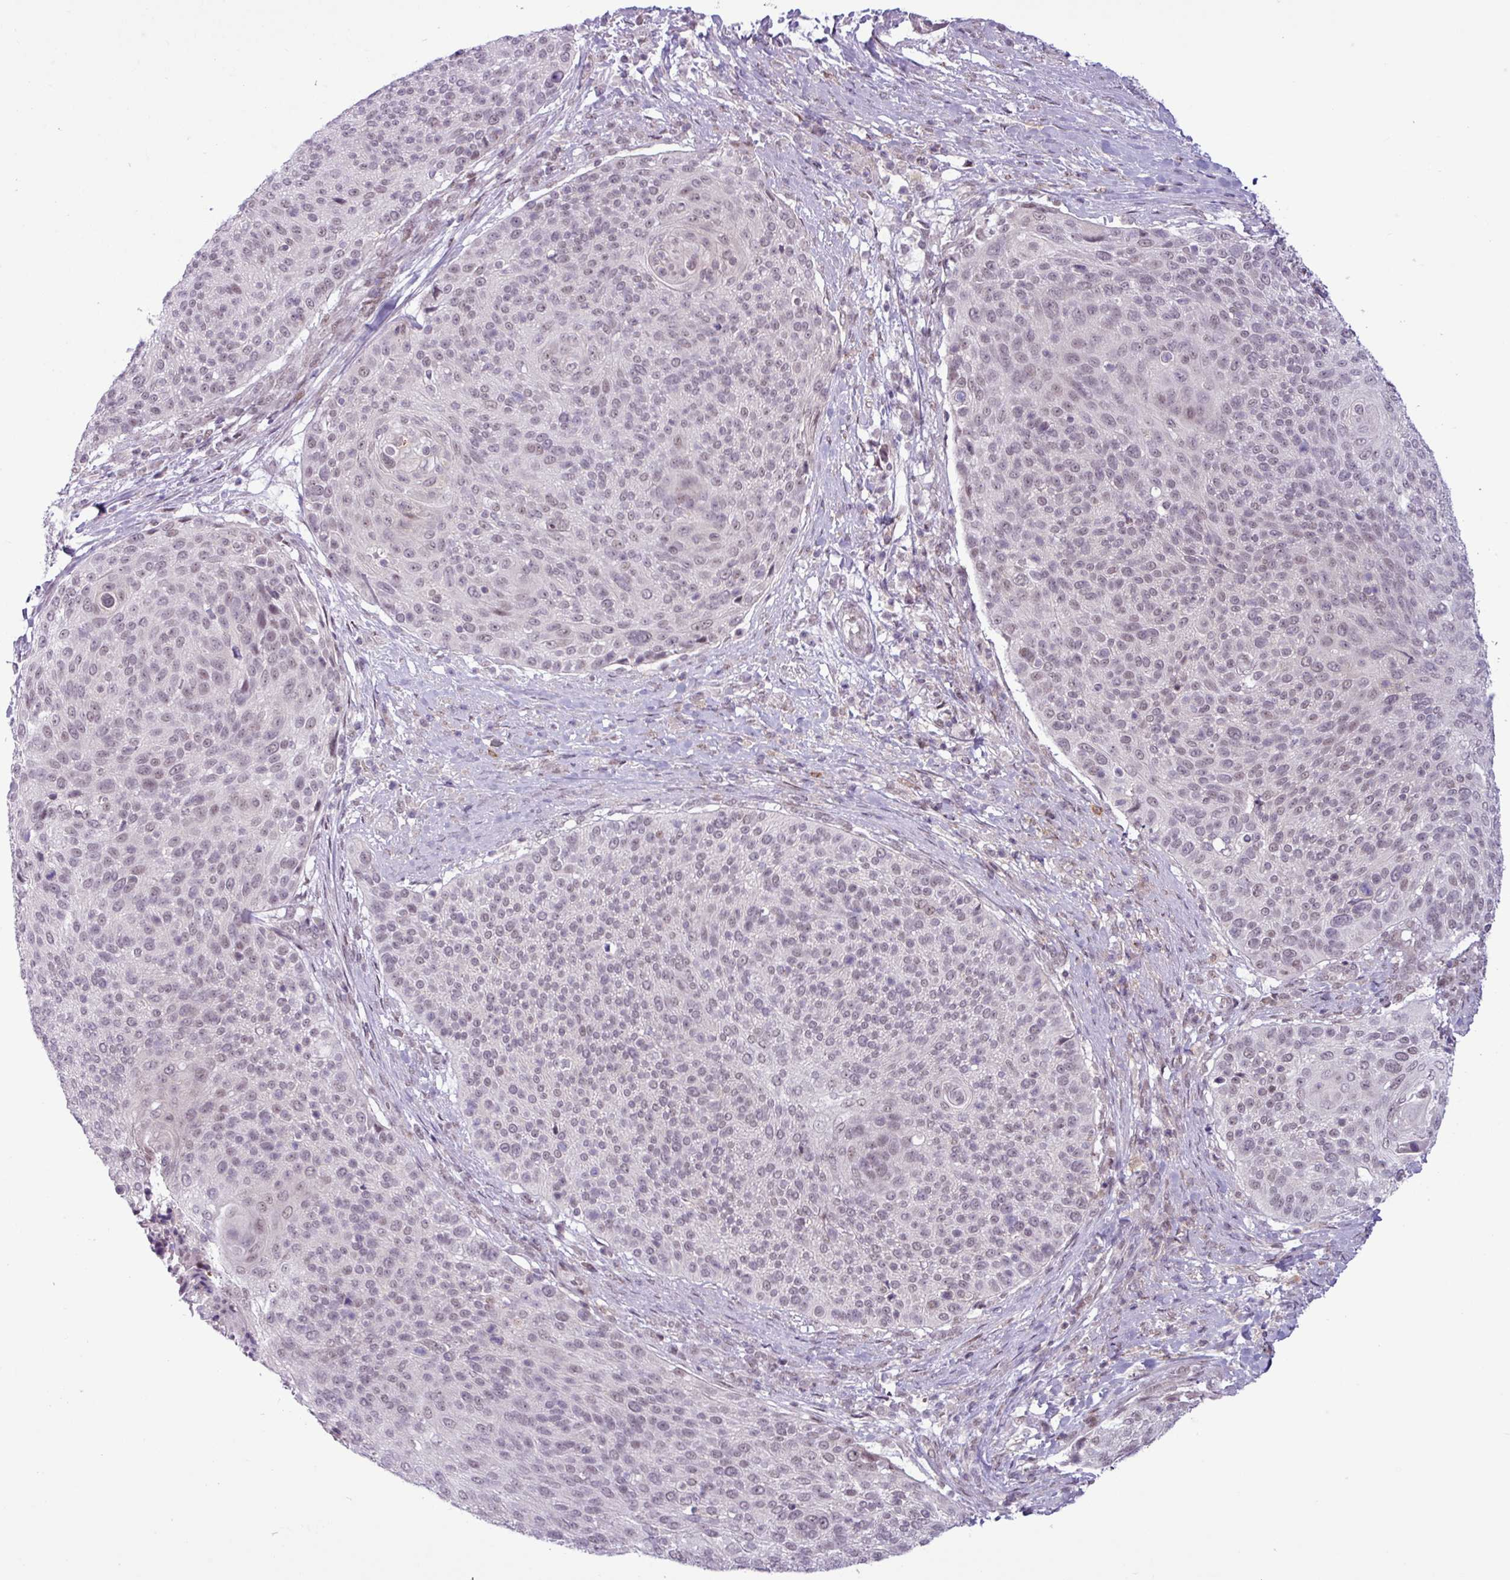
{"staining": {"intensity": "weak", "quantity": "25%-75%", "location": "nuclear"}, "tissue": "cervical cancer", "cell_type": "Tumor cells", "image_type": "cancer", "snomed": [{"axis": "morphology", "description": "Squamous cell carcinoma, NOS"}, {"axis": "topography", "description": "Cervix"}], "caption": "Human cervical cancer stained with a brown dye demonstrates weak nuclear positive positivity in approximately 25%-75% of tumor cells.", "gene": "NOTCH2", "patient": {"sex": "female", "age": 31}}